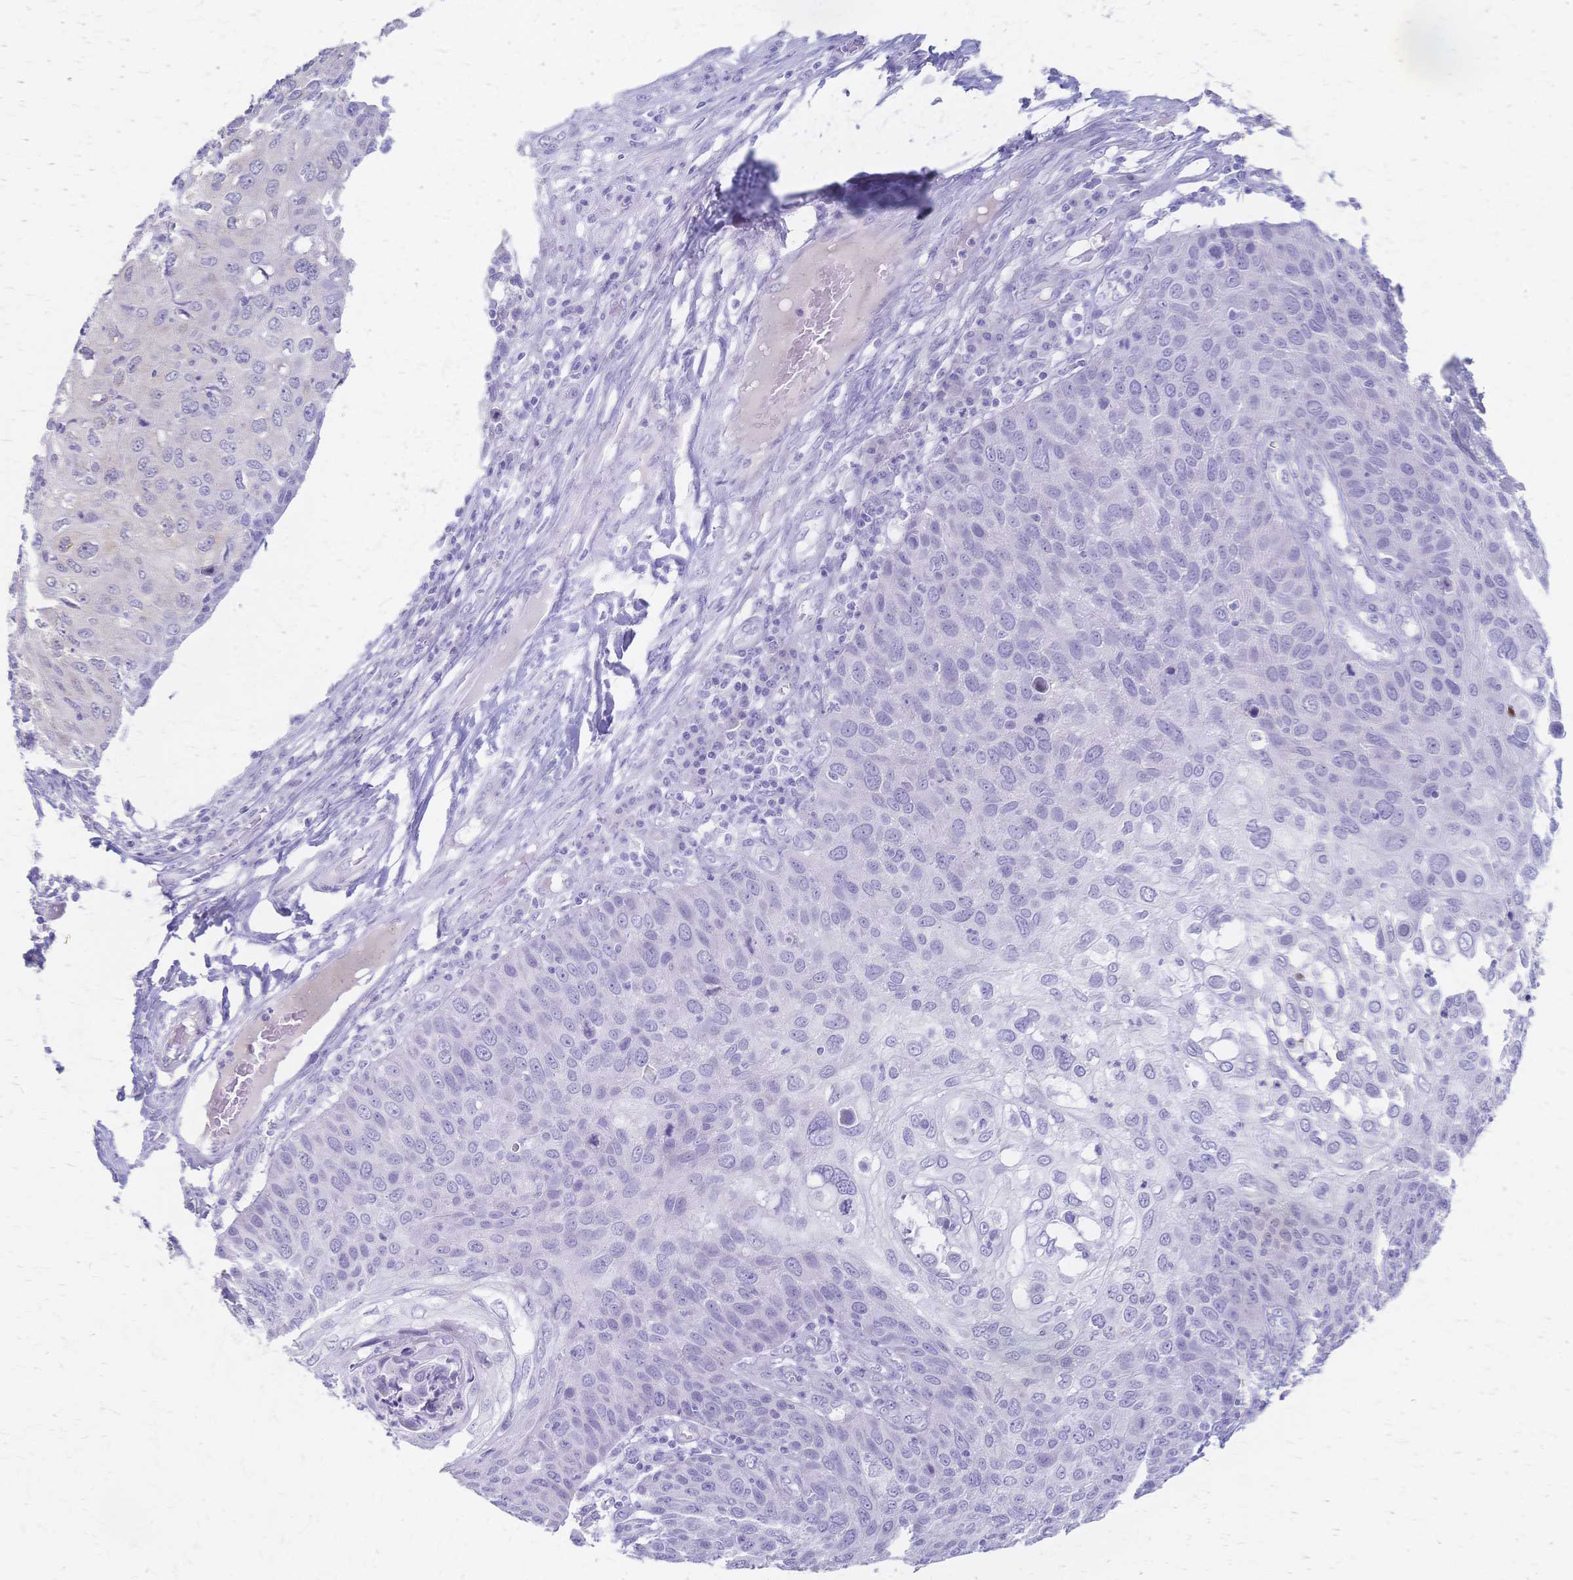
{"staining": {"intensity": "negative", "quantity": "none", "location": "none"}, "tissue": "skin cancer", "cell_type": "Tumor cells", "image_type": "cancer", "snomed": [{"axis": "morphology", "description": "Squamous cell carcinoma, NOS"}, {"axis": "topography", "description": "Skin"}], "caption": "Skin cancer (squamous cell carcinoma) was stained to show a protein in brown. There is no significant staining in tumor cells. (Stains: DAB (3,3'-diaminobenzidine) immunohistochemistry with hematoxylin counter stain, Microscopy: brightfield microscopy at high magnification).", "gene": "CYB5A", "patient": {"sex": "male", "age": 87}}